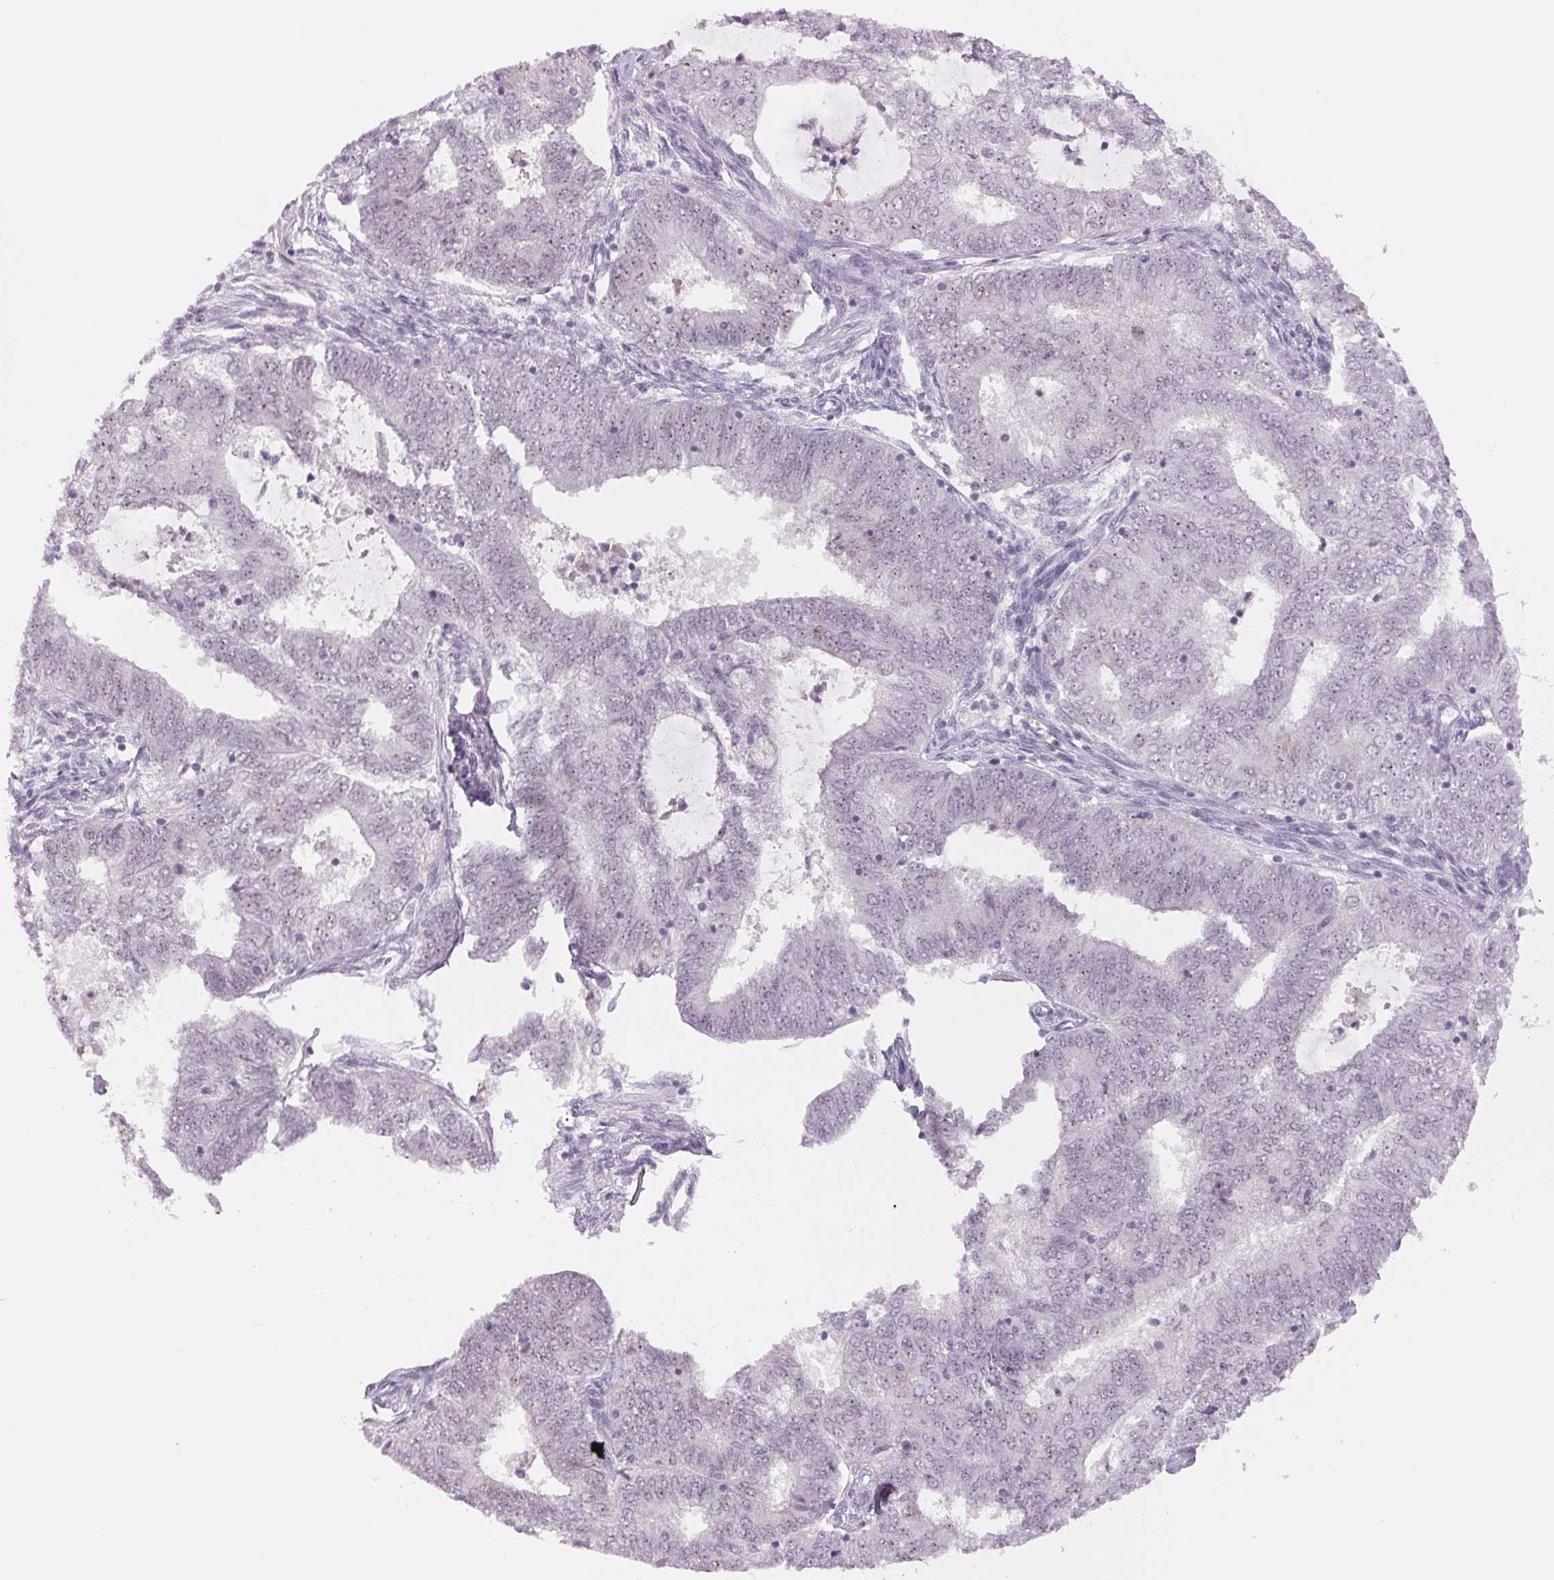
{"staining": {"intensity": "moderate", "quantity": "25%-75%", "location": "nuclear"}, "tissue": "endometrial cancer", "cell_type": "Tumor cells", "image_type": "cancer", "snomed": [{"axis": "morphology", "description": "Adenocarcinoma, NOS"}, {"axis": "topography", "description": "Endometrium"}], "caption": "Endometrial cancer was stained to show a protein in brown. There is medium levels of moderate nuclear expression in about 25%-75% of tumor cells.", "gene": "ZC3H14", "patient": {"sex": "female", "age": 62}}